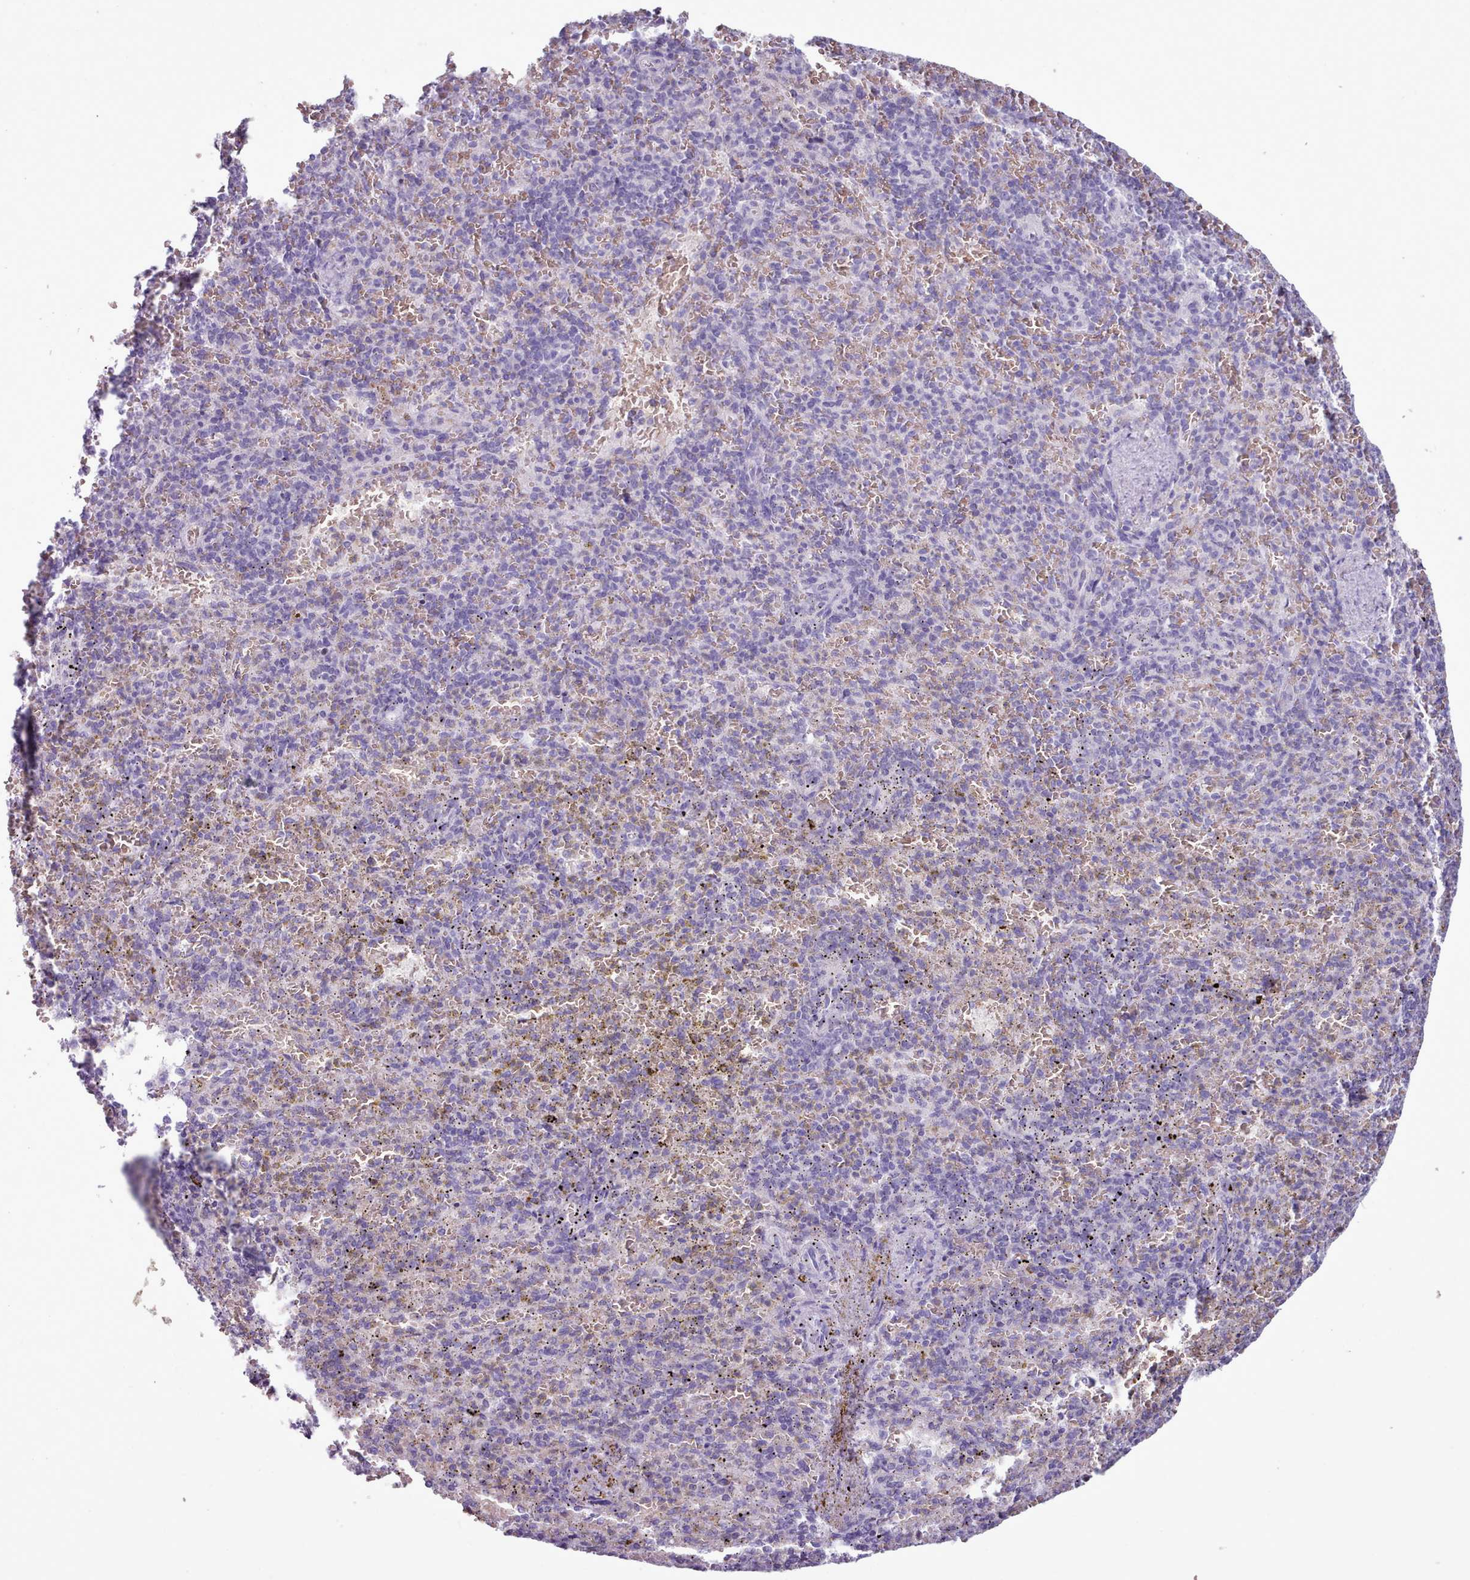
{"staining": {"intensity": "negative", "quantity": "none", "location": "none"}, "tissue": "spleen", "cell_type": "Cells in red pulp", "image_type": "normal", "snomed": [{"axis": "morphology", "description": "Normal tissue, NOS"}, {"axis": "topography", "description": "Spleen"}], "caption": "Spleen was stained to show a protein in brown. There is no significant positivity in cells in red pulp. (DAB IHC visualized using brightfield microscopy, high magnification).", "gene": "AK4P3", "patient": {"sex": "female", "age": 74}}